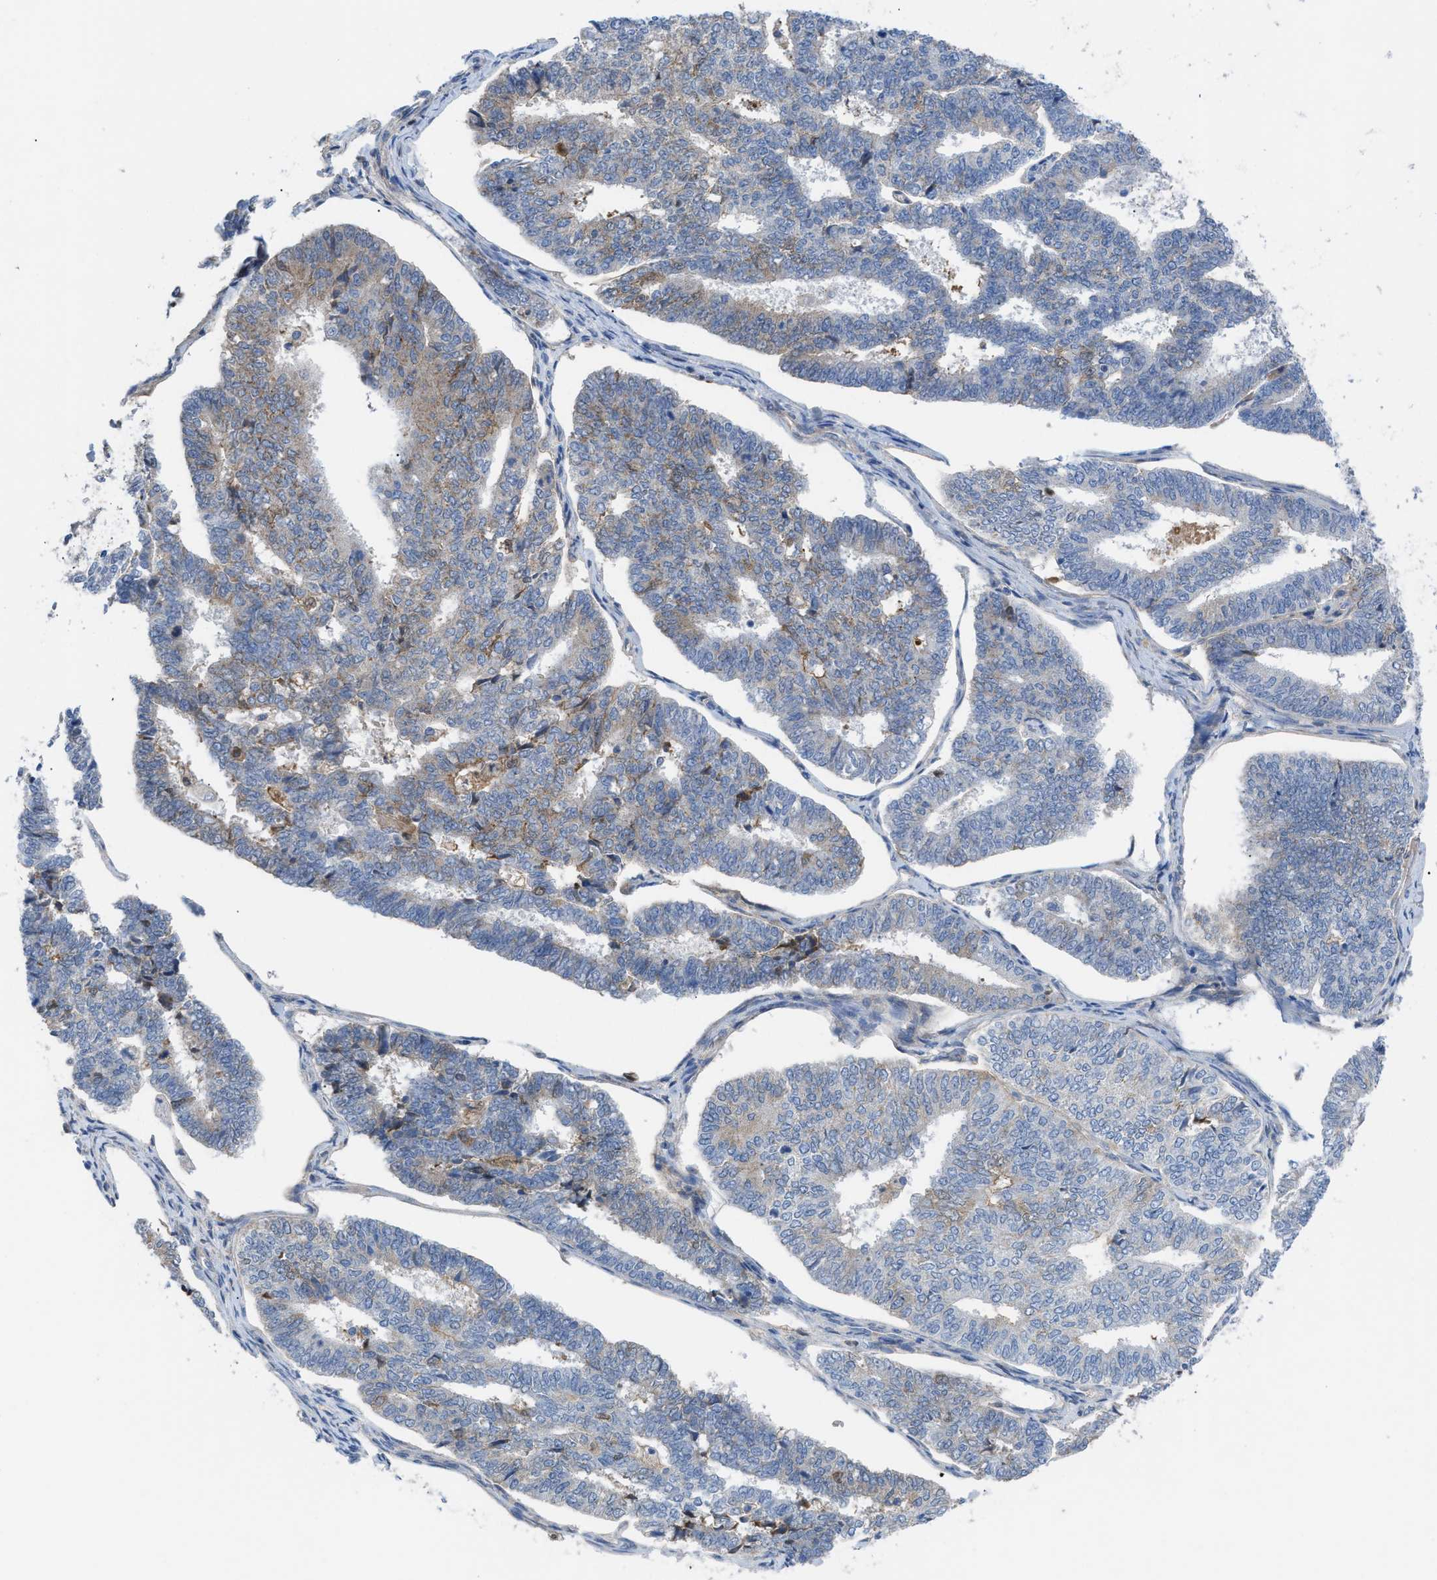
{"staining": {"intensity": "weak", "quantity": "25%-75%", "location": "cytoplasmic/membranous"}, "tissue": "endometrial cancer", "cell_type": "Tumor cells", "image_type": "cancer", "snomed": [{"axis": "morphology", "description": "Adenocarcinoma, NOS"}, {"axis": "topography", "description": "Endometrium"}], "caption": "Protein expression analysis of human endometrial cancer reveals weak cytoplasmic/membranous staining in approximately 25%-75% of tumor cells. (Stains: DAB (3,3'-diaminobenzidine) in brown, nuclei in blue, Microscopy: brightfield microscopy at high magnification).", "gene": "HPX", "patient": {"sex": "female", "age": 70}}